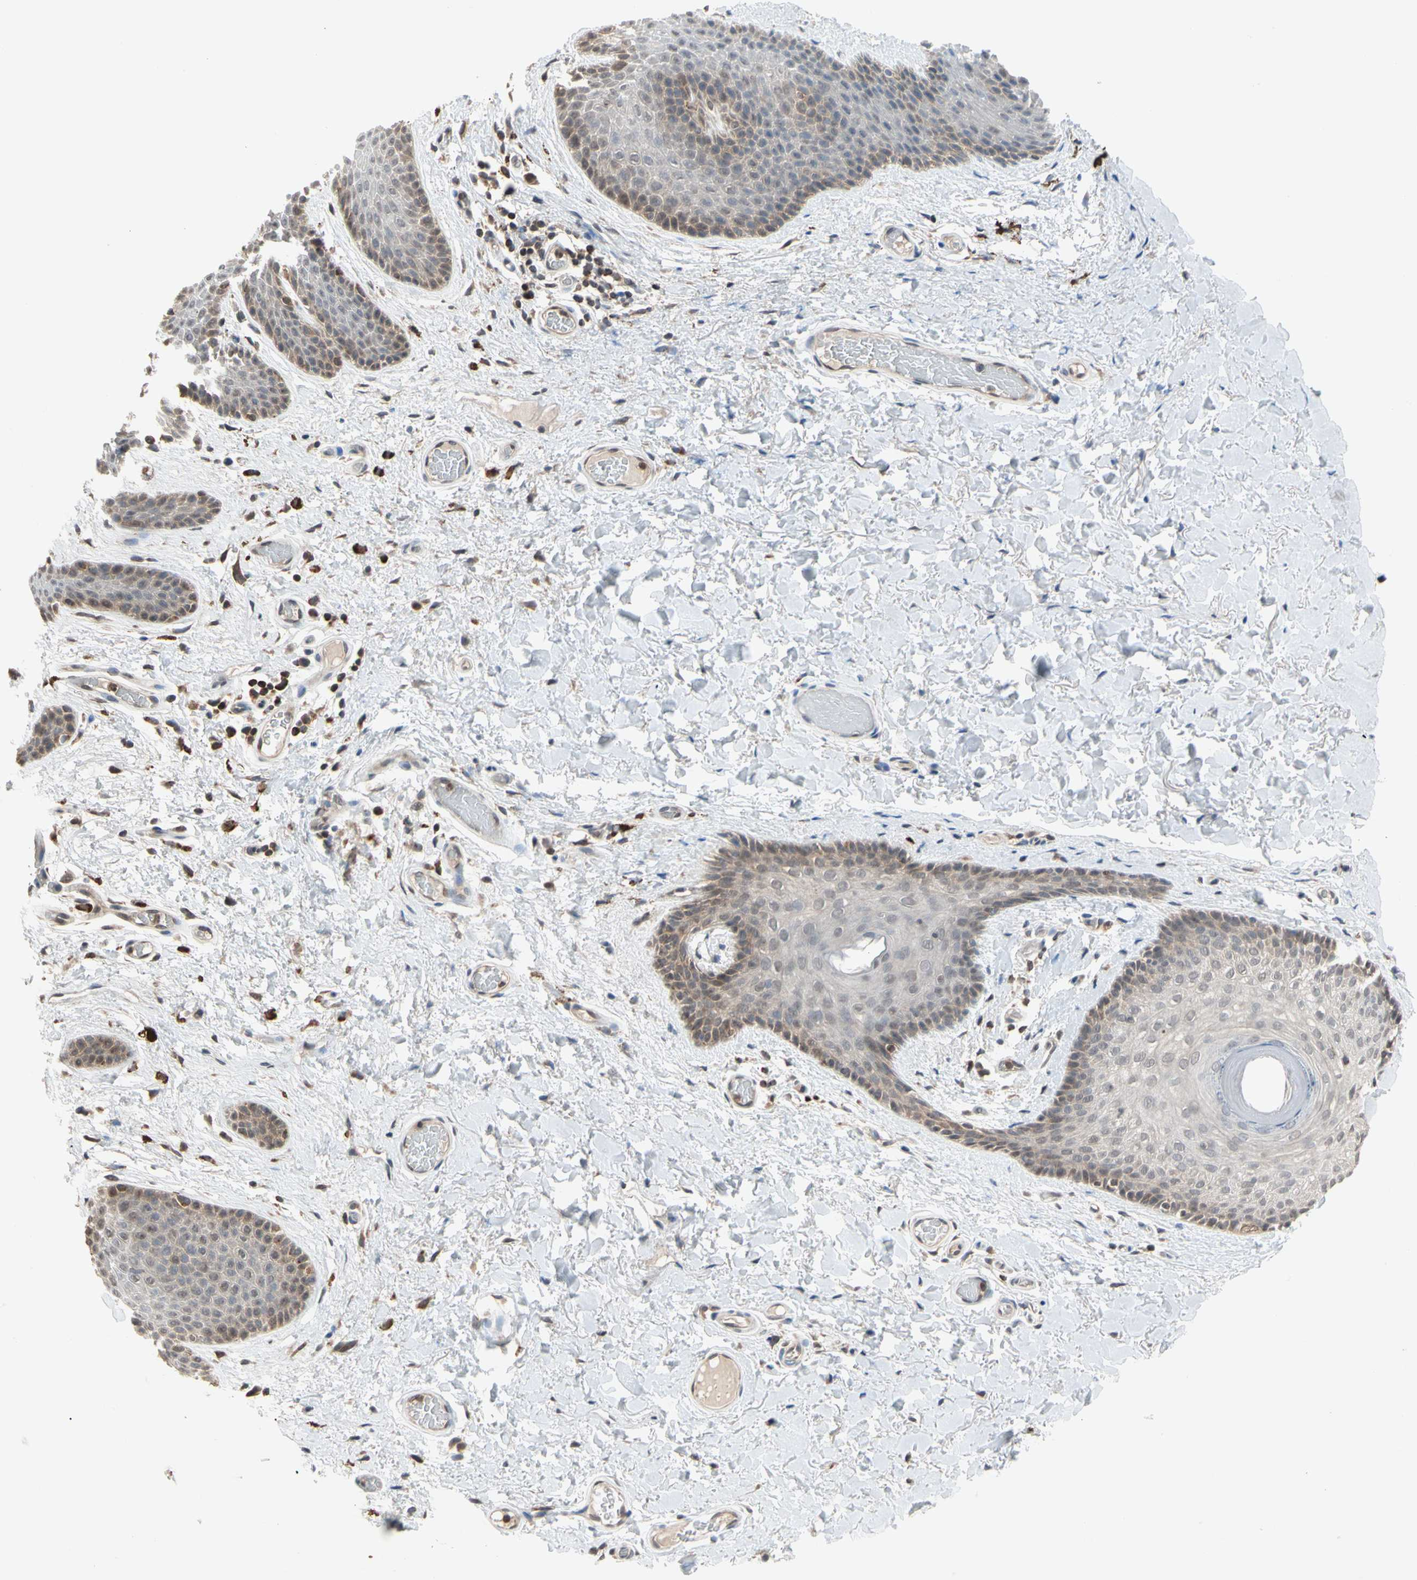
{"staining": {"intensity": "weak", "quantity": "<25%", "location": "cytoplasmic/membranous"}, "tissue": "skin", "cell_type": "Epidermal cells", "image_type": "normal", "snomed": [{"axis": "morphology", "description": "Normal tissue, NOS"}, {"axis": "topography", "description": "Anal"}], "caption": "High power microscopy image of an immunohistochemistry (IHC) micrograph of normal skin, revealing no significant positivity in epidermal cells.", "gene": "MTHFS", "patient": {"sex": "male", "age": 74}}